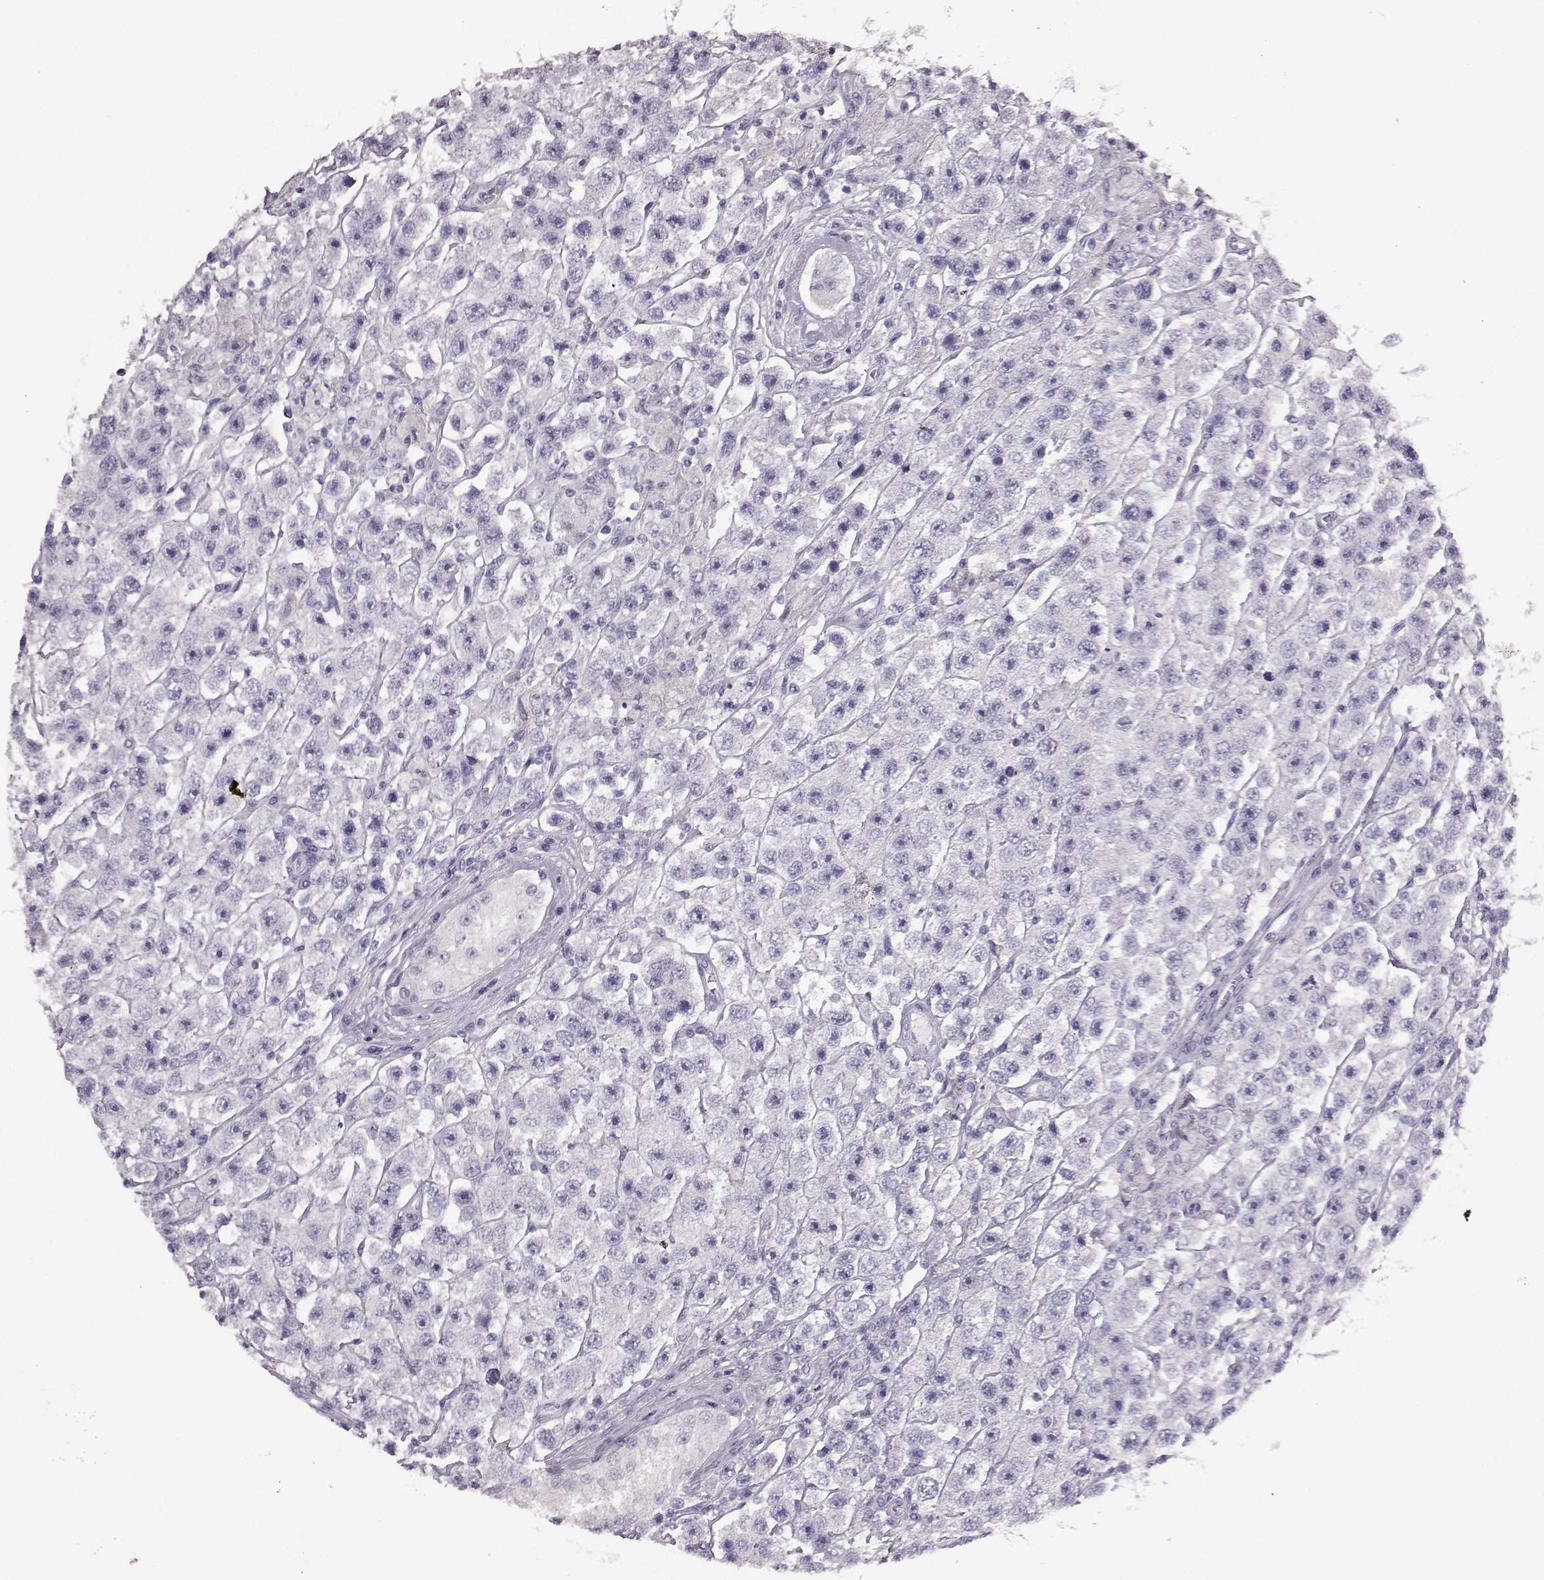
{"staining": {"intensity": "negative", "quantity": "none", "location": "none"}, "tissue": "testis cancer", "cell_type": "Tumor cells", "image_type": "cancer", "snomed": [{"axis": "morphology", "description": "Seminoma, NOS"}, {"axis": "topography", "description": "Testis"}], "caption": "High magnification brightfield microscopy of seminoma (testis) stained with DAB (brown) and counterstained with hematoxylin (blue): tumor cells show no significant expression.", "gene": "NPTXR", "patient": {"sex": "male", "age": 45}}